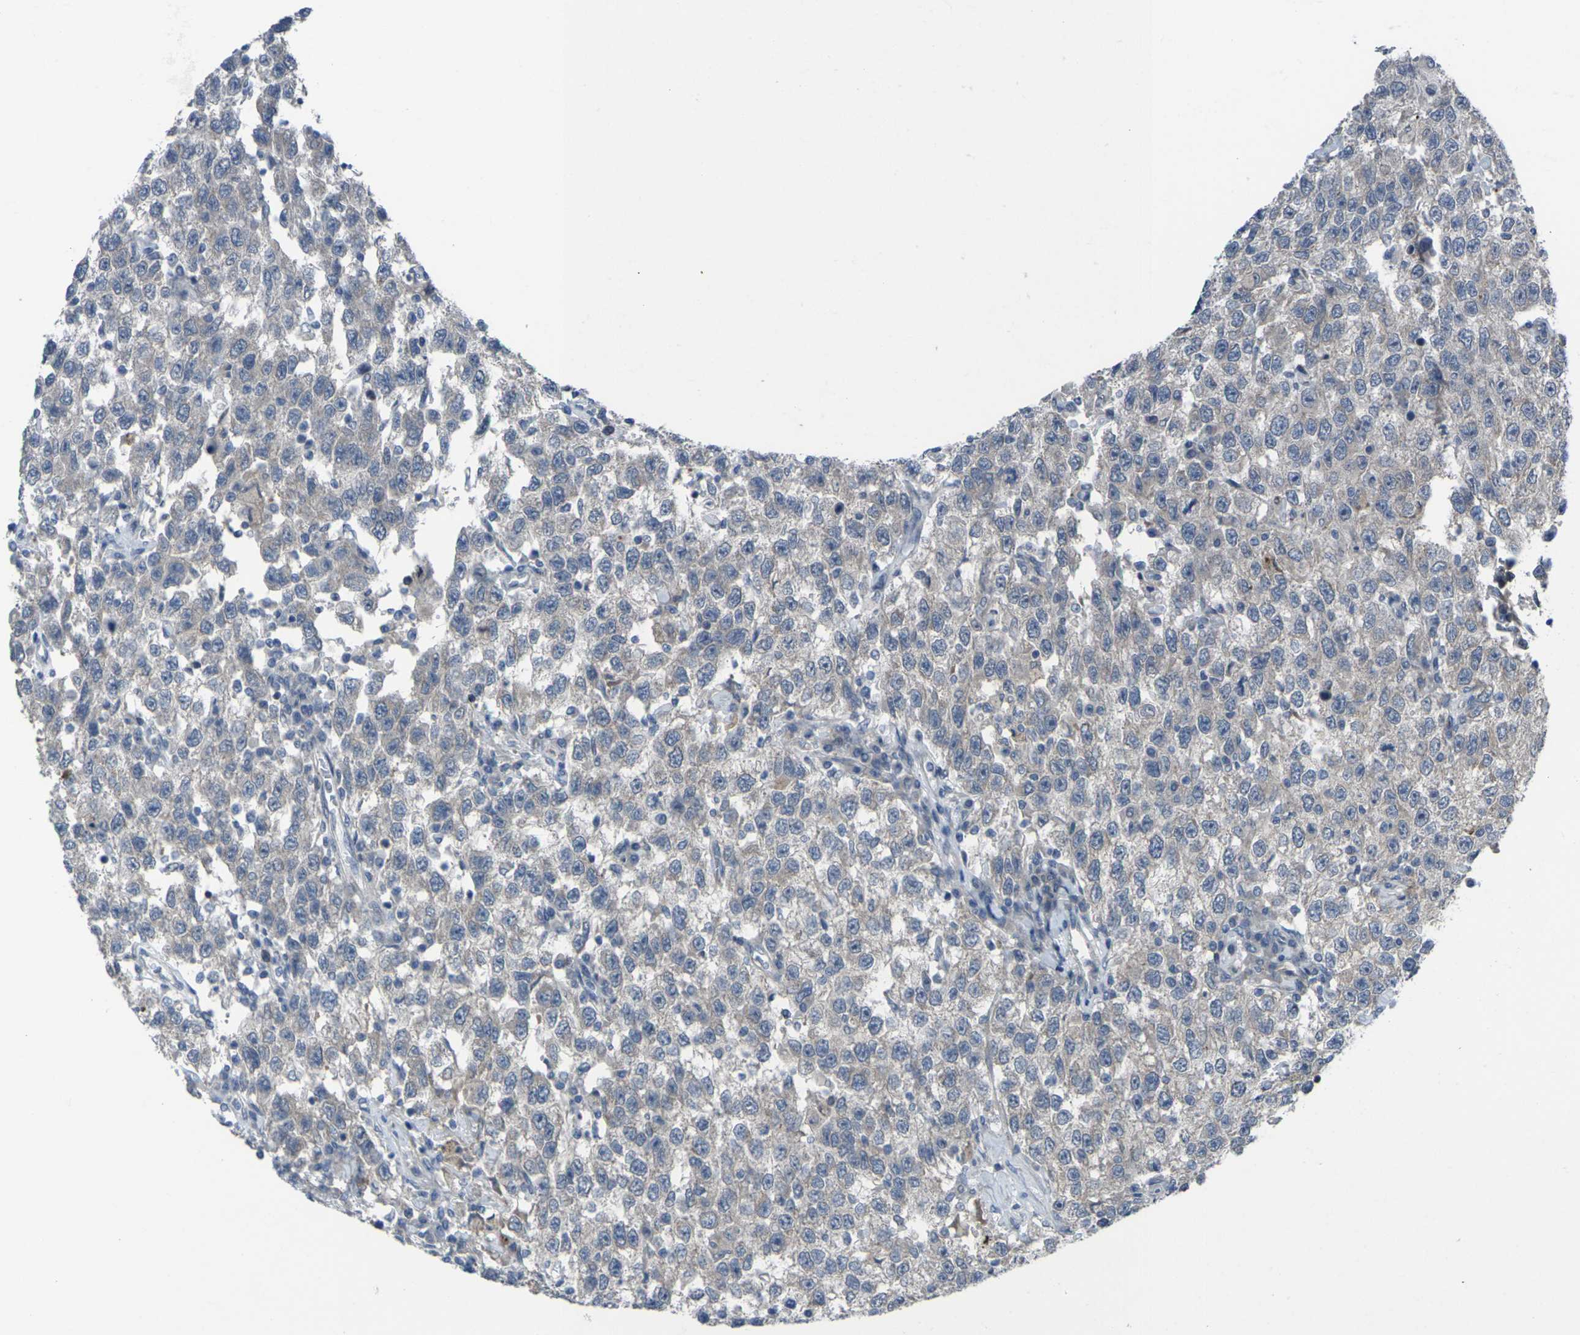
{"staining": {"intensity": "negative", "quantity": "none", "location": "none"}, "tissue": "testis cancer", "cell_type": "Tumor cells", "image_type": "cancer", "snomed": [{"axis": "morphology", "description": "Seminoma, NOS"}, {"axis": "topography", "description": "Testis"}], "caption": "There is no significant expression in tumor cells of testis cancer (seminoma).", "gene": "CCR10", "patient": {"sex": "male", "age": 41}}